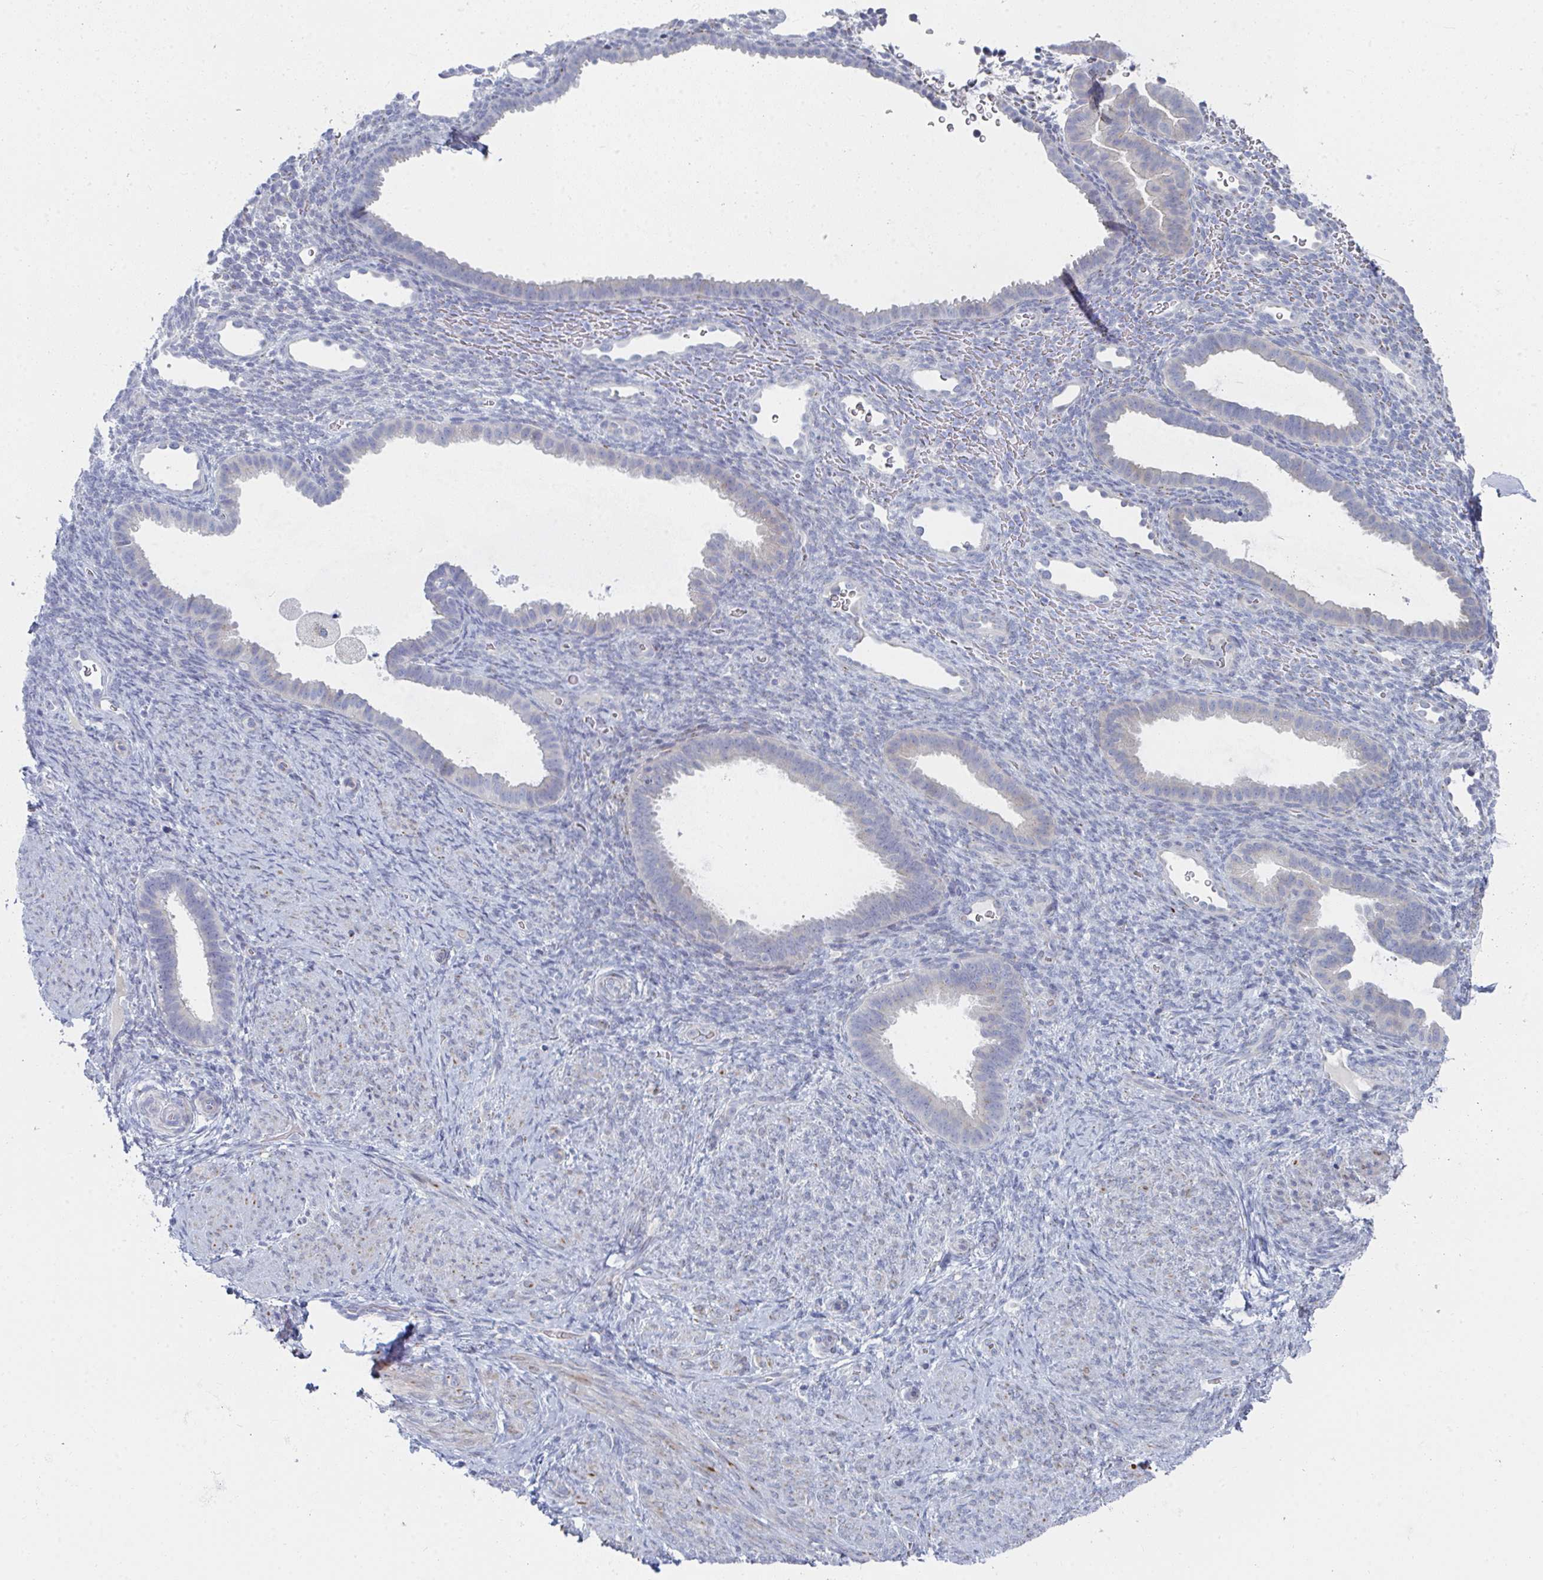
{"staining": {"intensity": "negative", "quantity": "none", "location": "none"}, "tissue": "endometrium", "cell_type": "Cells in endometrial stroma", "image_type": "normal", "snomed": [{"axis": "morphology", "description": "Normal tissue, NOS"}, {"axis": "topography", "description": "Endometrium"}], "caption": "Micrograph shows no protein staining in cells in endometrial stroma of unremarkable endometrium.", "gene": "PSMG1", "patient": {"sex": "female", "age": 34}}